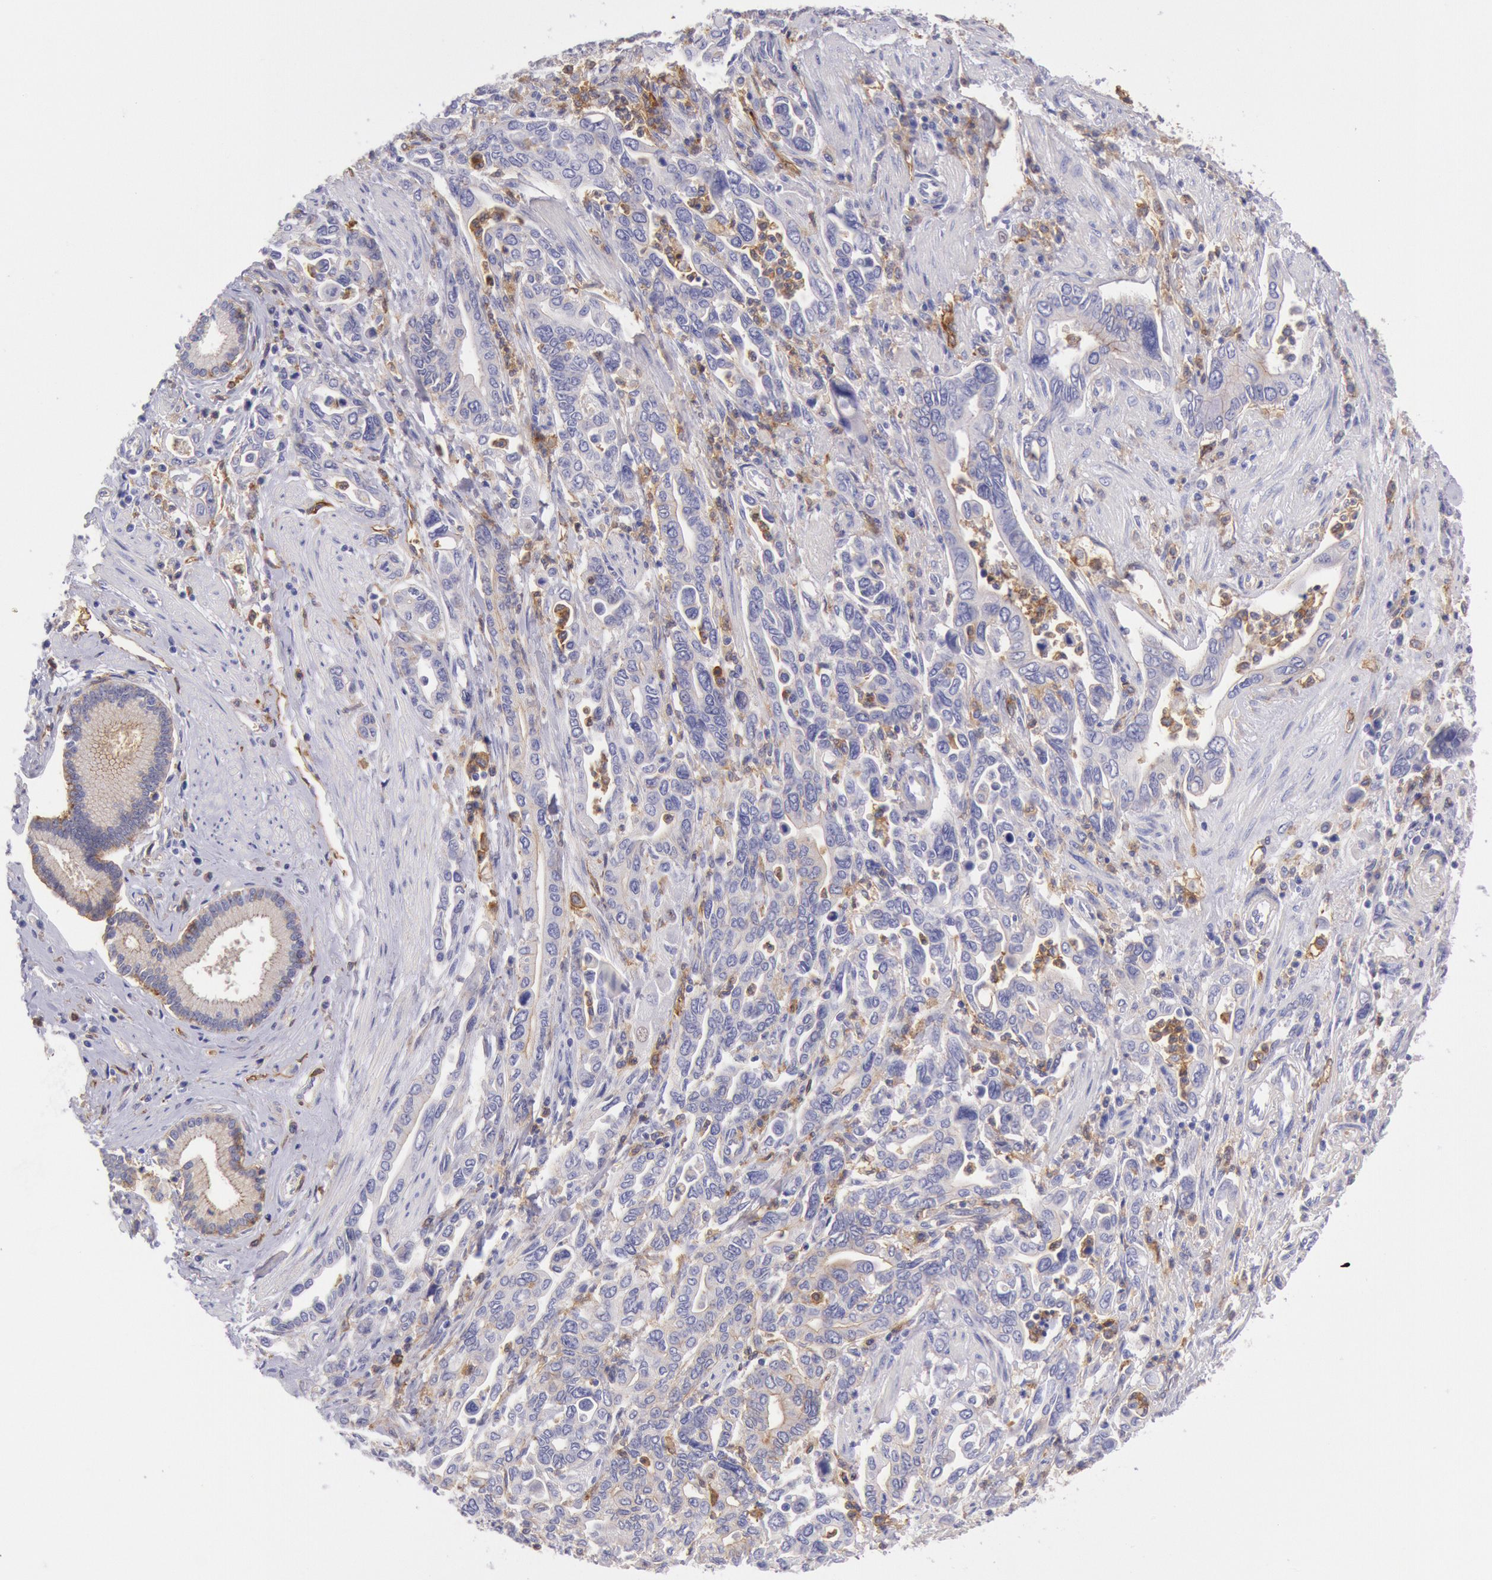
{"staining": {"intensity": "weak", "quantity": "<25%", "location": "cytoplasmic/membranous"}, "tissue": "pancreatic cancer", "cell_type": "Tumor cells", "image_type": "cancer", "snomed": [{"axis": "morphology", "description": "Adenocarcinoma, NOS"}, {"axis": "topography", "description": "Pancreas"}], "caption": "This is an IHC histopathology image of human pancreatic cancer. There is no staining in tumor cells.", "gene": "LYN", "patient": {"sex": "female", "age": 57}}